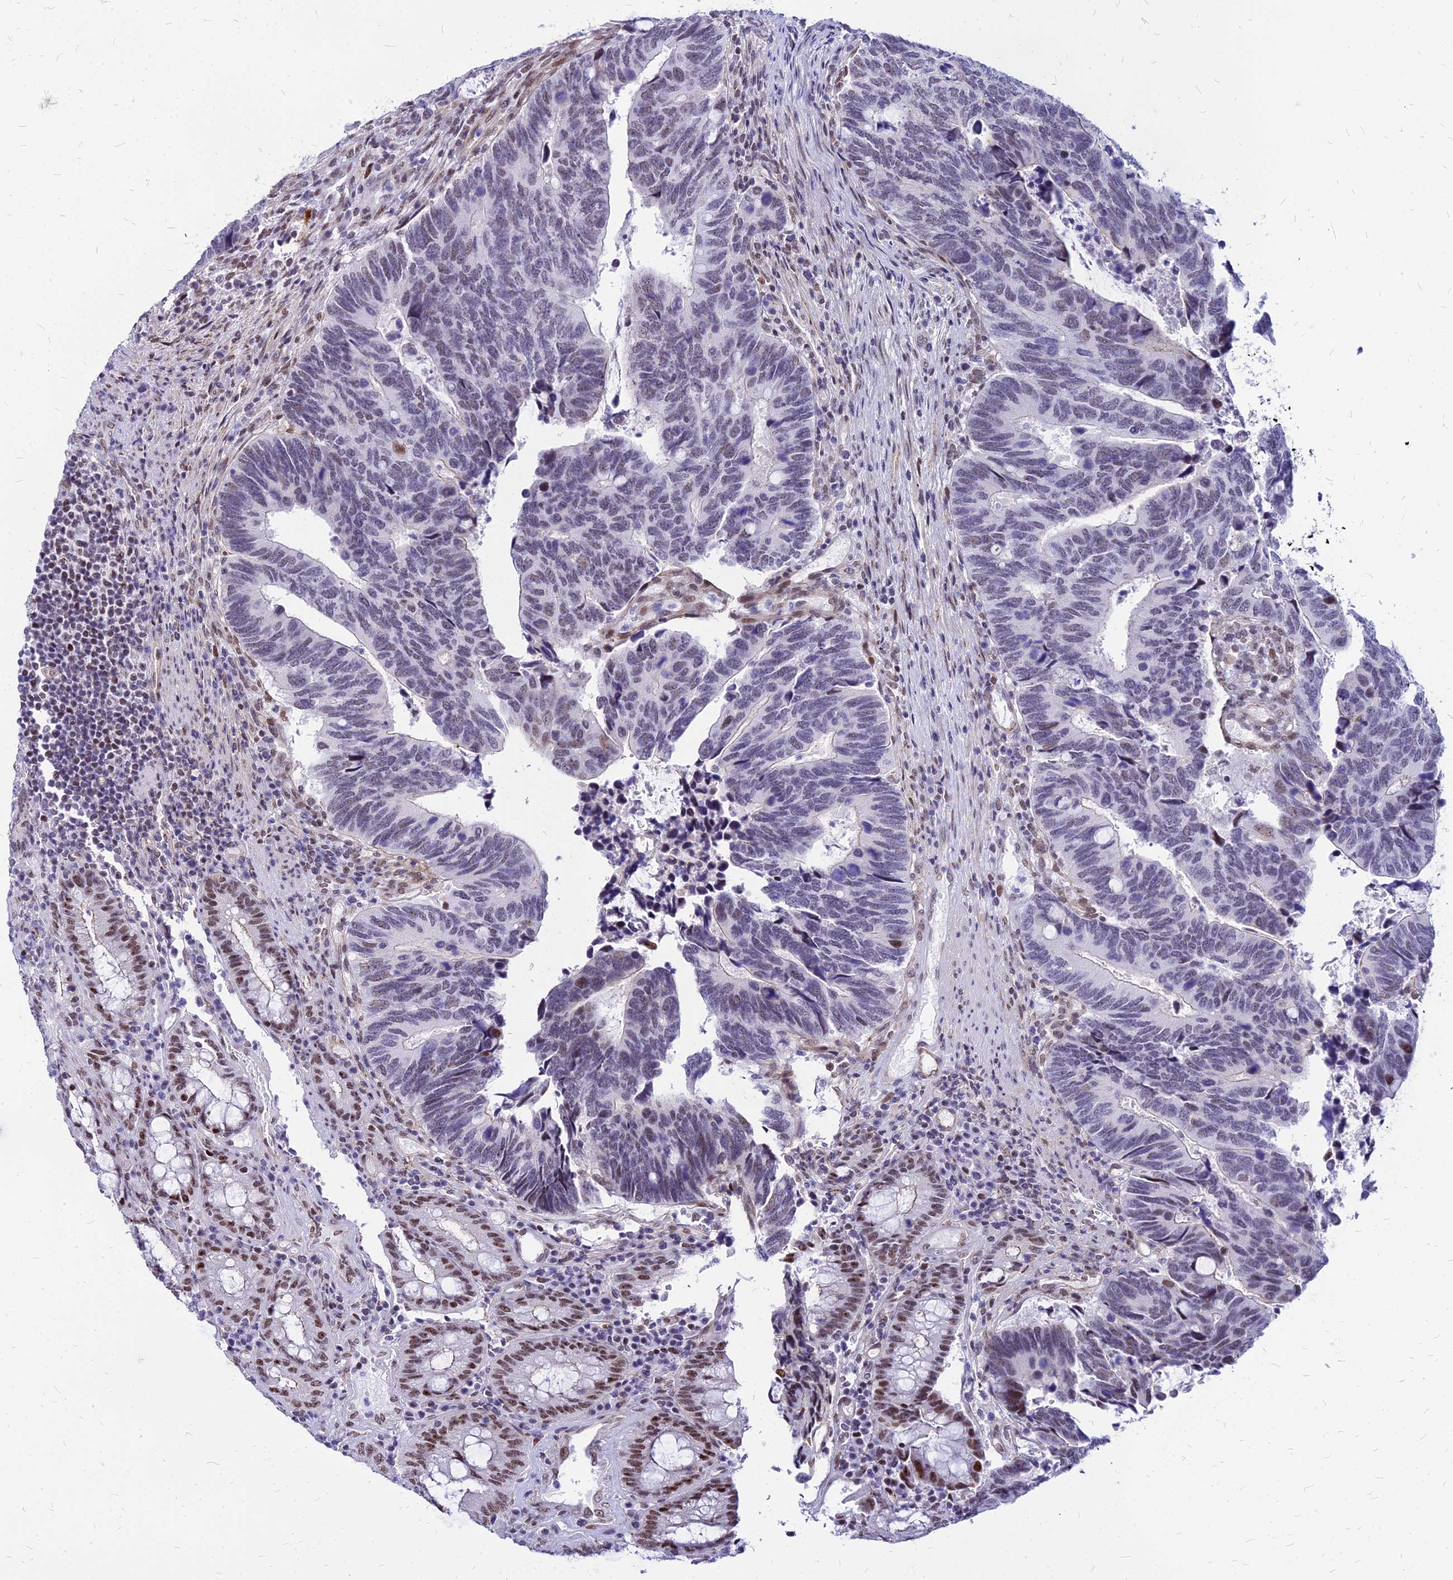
{"staining": {"intensity": "moderate", "quantity": "<25%", "location": "nuclear"}, "tissue": "colorectal cancer", "cell_type": "Tumor cells", "image_type": "cancer", "snomed": [{"axis": "morphology", "description": "Adenocarcinoma, NOS"}, {"axis": "topography", "description": "Colon"}], "caption": "An immunohistochemistry (IHC) histopathology image of neoplastic tissue is shown. Protein staining in brown highlights moderate nuclear positivity in colorectal cancer within tumor cells.", "gene": "FDX2", "patient": {"sex": "male", "age": 87}}